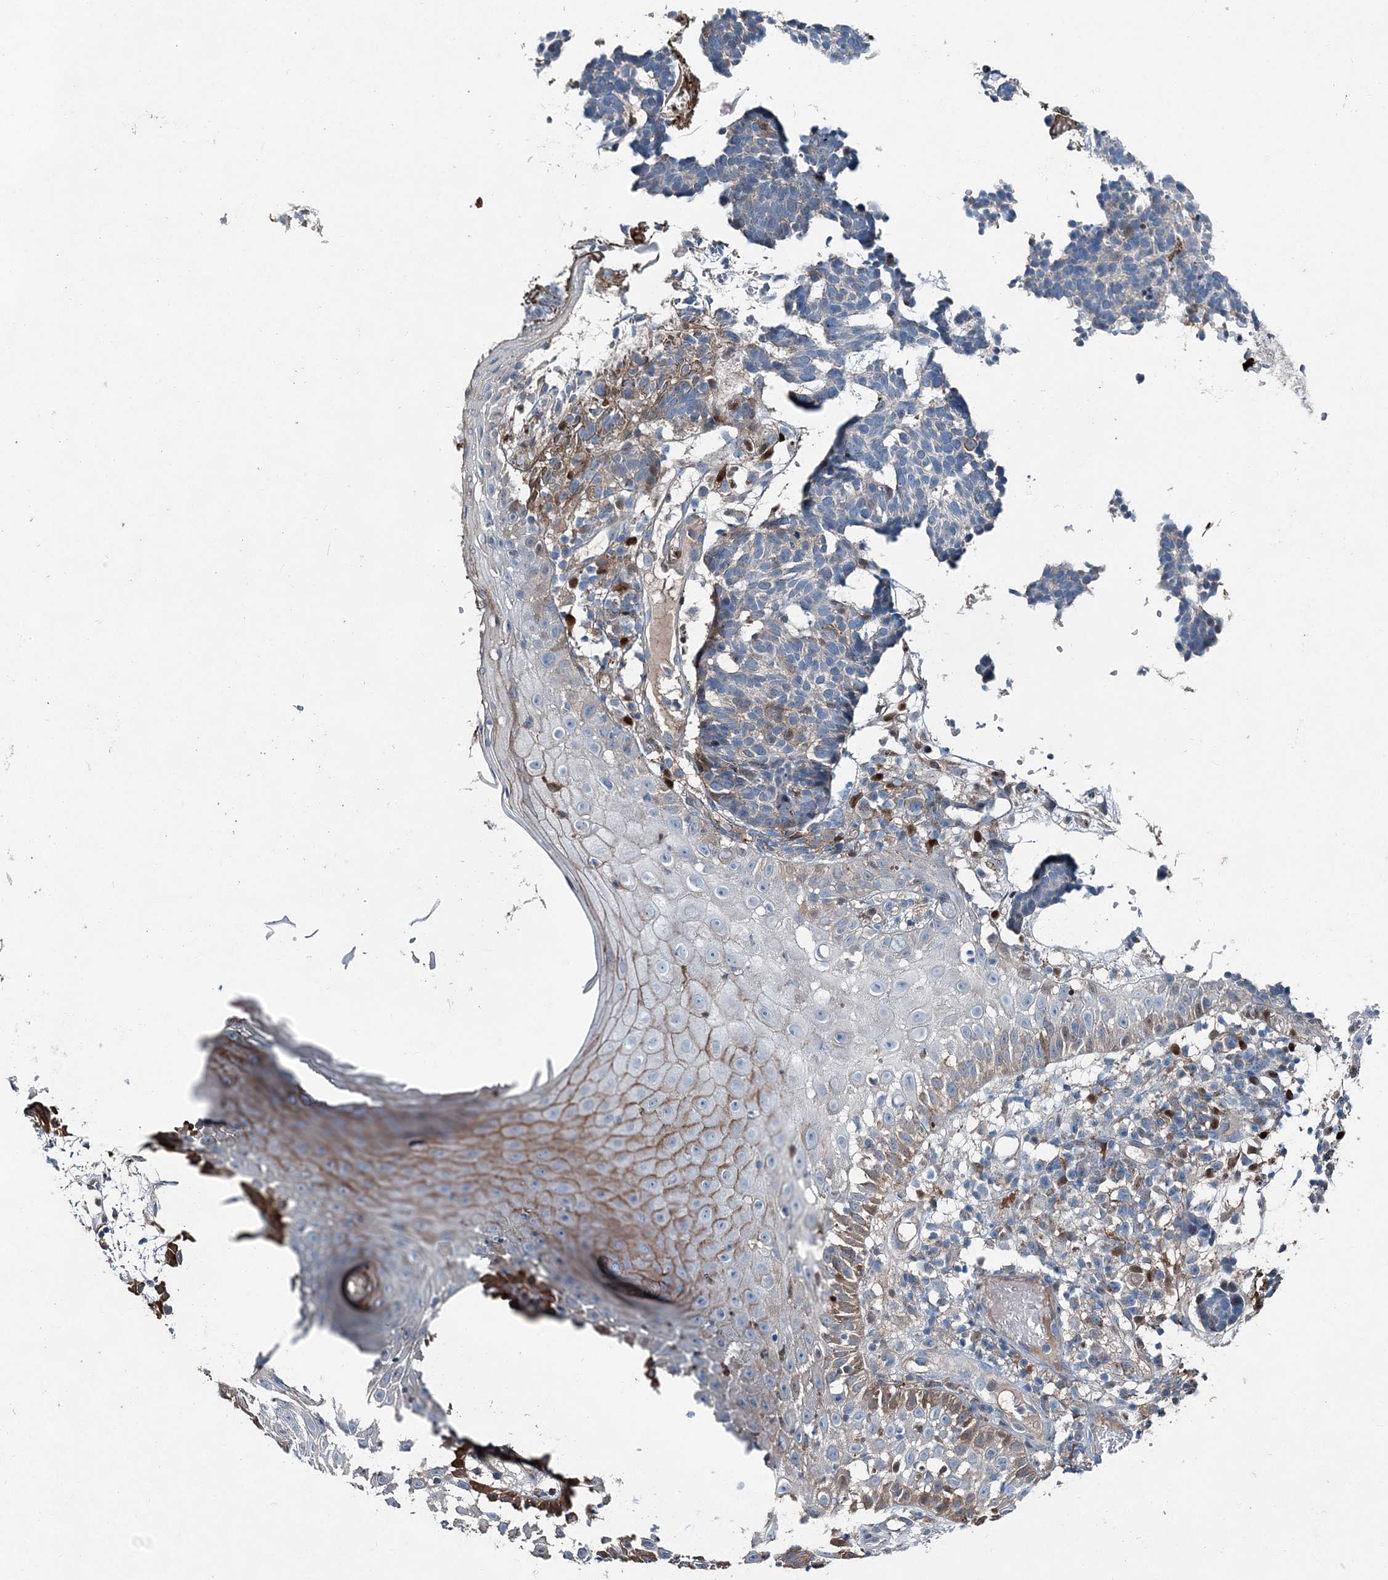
{"staining": {"intensity": "negative", "quantity": "none", "location": "none"}, "tissue": "skin cancer", "cell_type": "Tumor cells", "image_type": "cancer", "snomed": [{"axis": "morphology", "description": "Basal cell carcinoma"}, {"axis": "topography", "description": "Skin"}], "caption": "Tumor cells are negative for brown protein staining in skin cancer (basal cell carcinoma).", "gene": "SPOPL", "patient": {"sex": "male", "age": 85}}